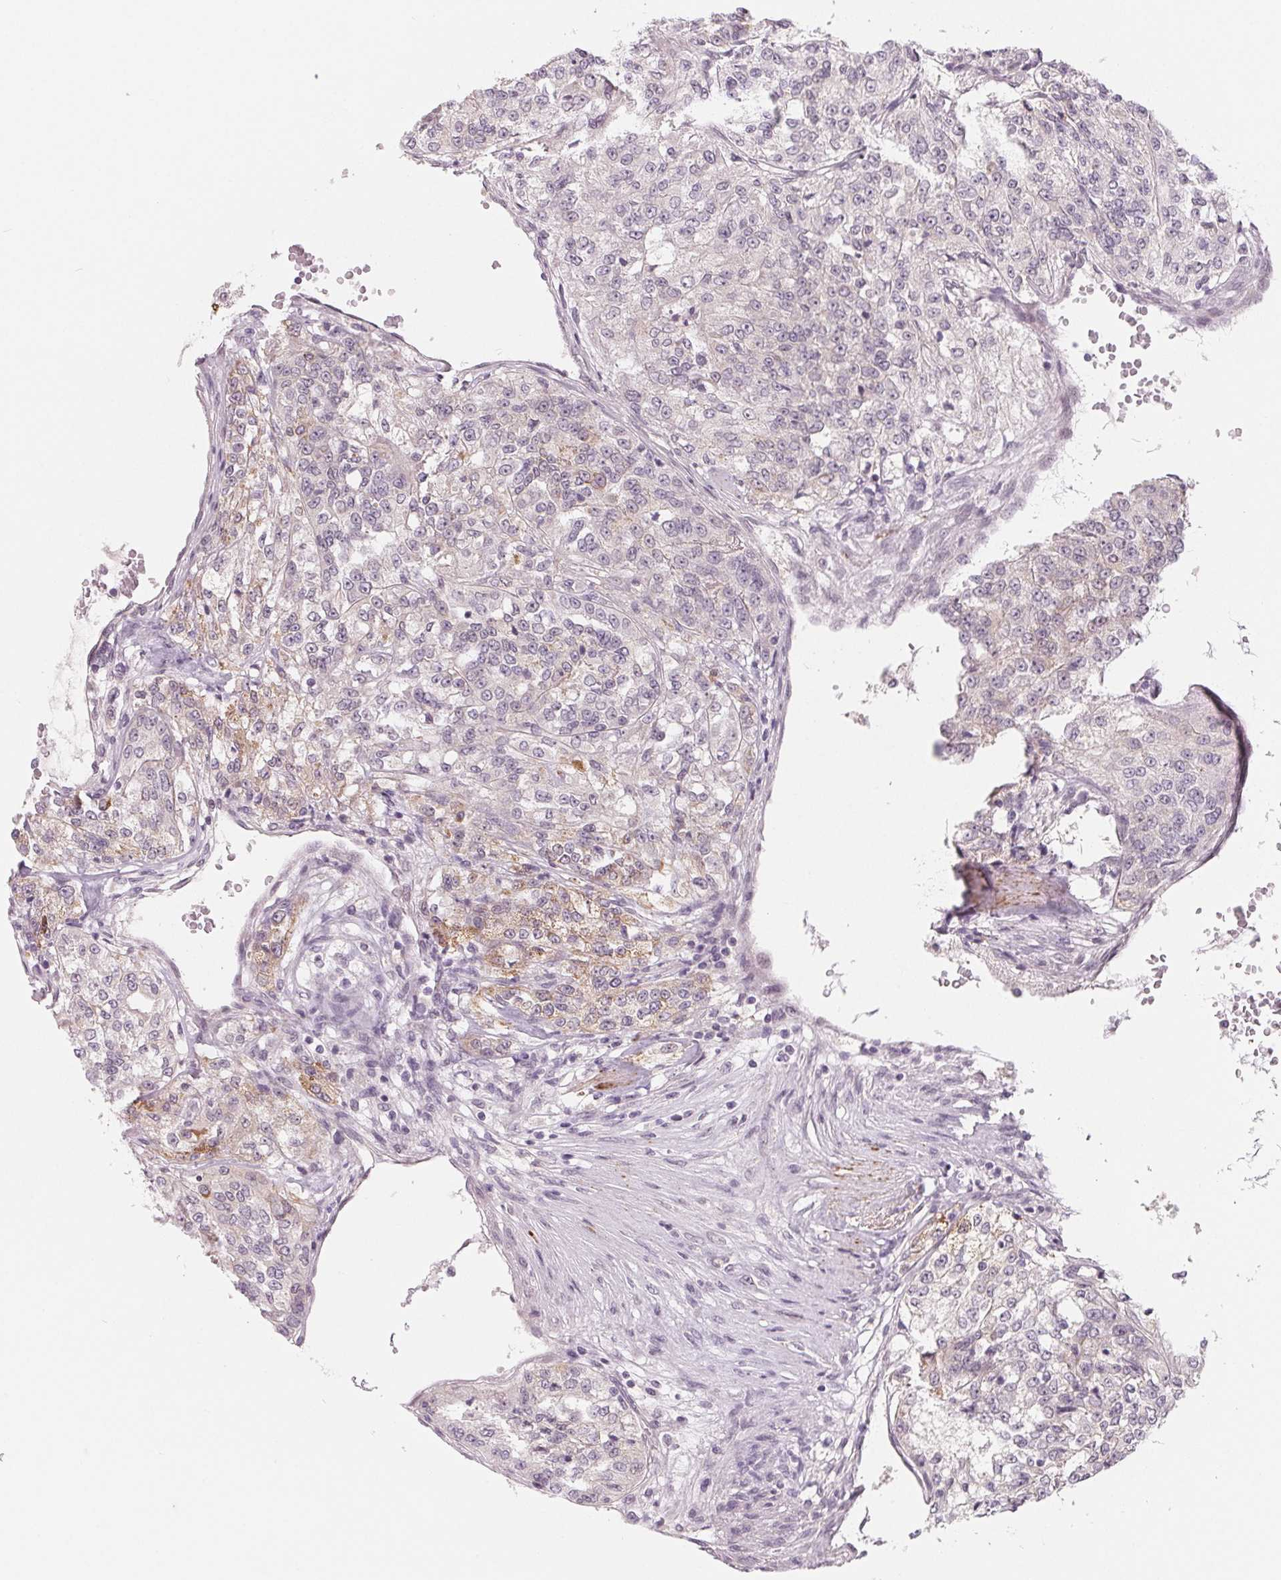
{"staining": {"intensity": "weak", "quantity": "<25%", "location": "cytoplasmic/membranous"}, "tissue": "renal cancer", "cell_type": "Tumor cells", "image_type": "cancer", "snomed": [{"axis": "morphology", "description": "Adenocarcinoma, NOS"}, {"axis": "topography", "description": "Kidney"}], "caption": "The image reveals no staining of tumor cells in renal cancer (adenocarcinoma).", "gene": "CFC1", "patient": {"sex": "female", "age": 63}}